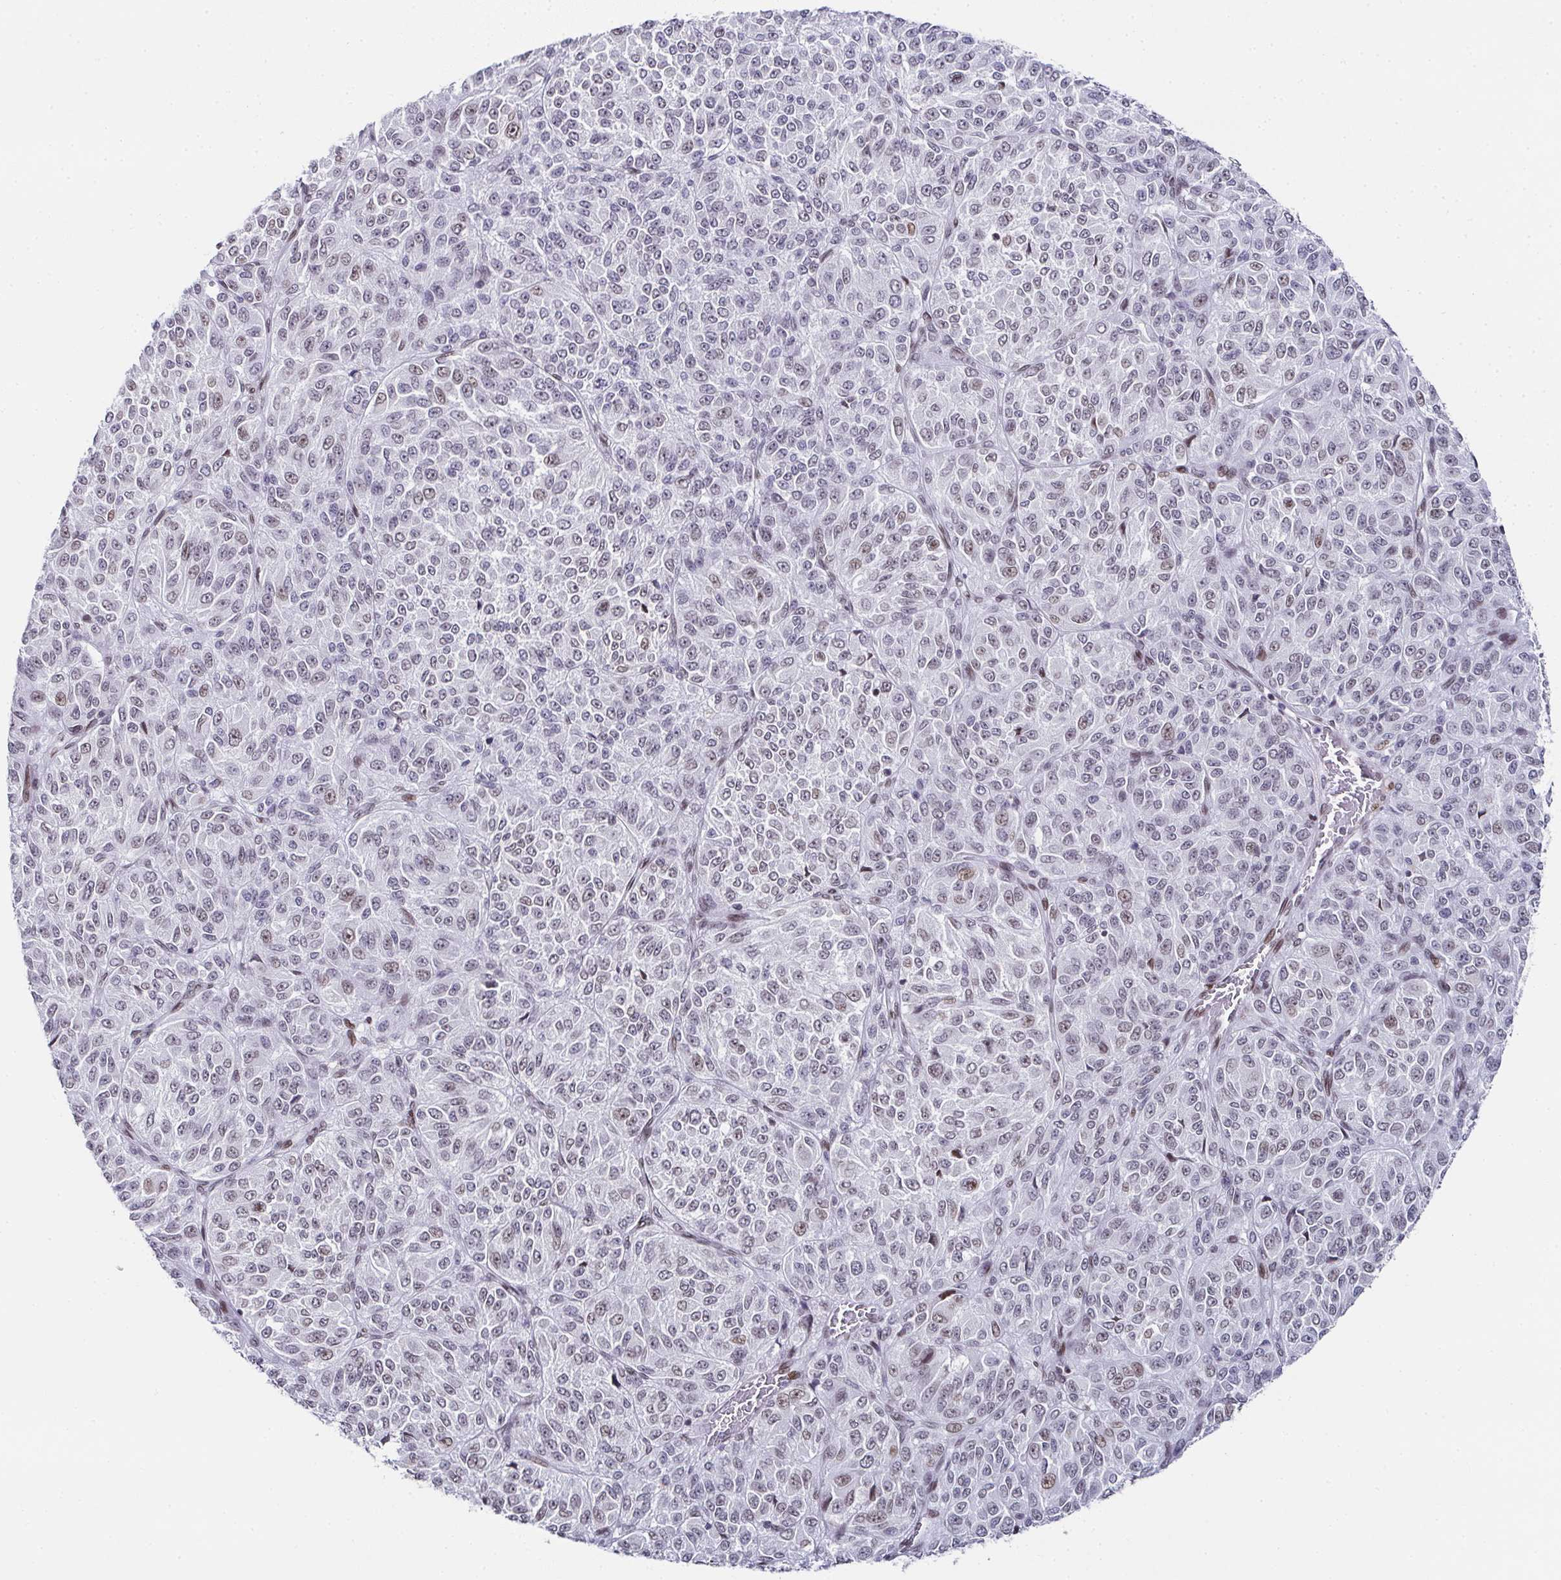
{"staining": {"intensity": "weak", "quantity": "25%-75%", "location": "nuclear"}, "tissue": "melanoma", "cell_type": "Tumor cells", "image_type": "cancer", "snomed": [{"axis": "morphology", "description": "Malignant melanoma, Metastatic site"}, {"axis": "topography", "description": "Brain"}], "caption": "Protein analysis of melanoma tissue reveals weak nuclear expression in about 25%-75% of tumor cells.", "gene": "RB1", "patient": {"sex": "female", "age": 56}}